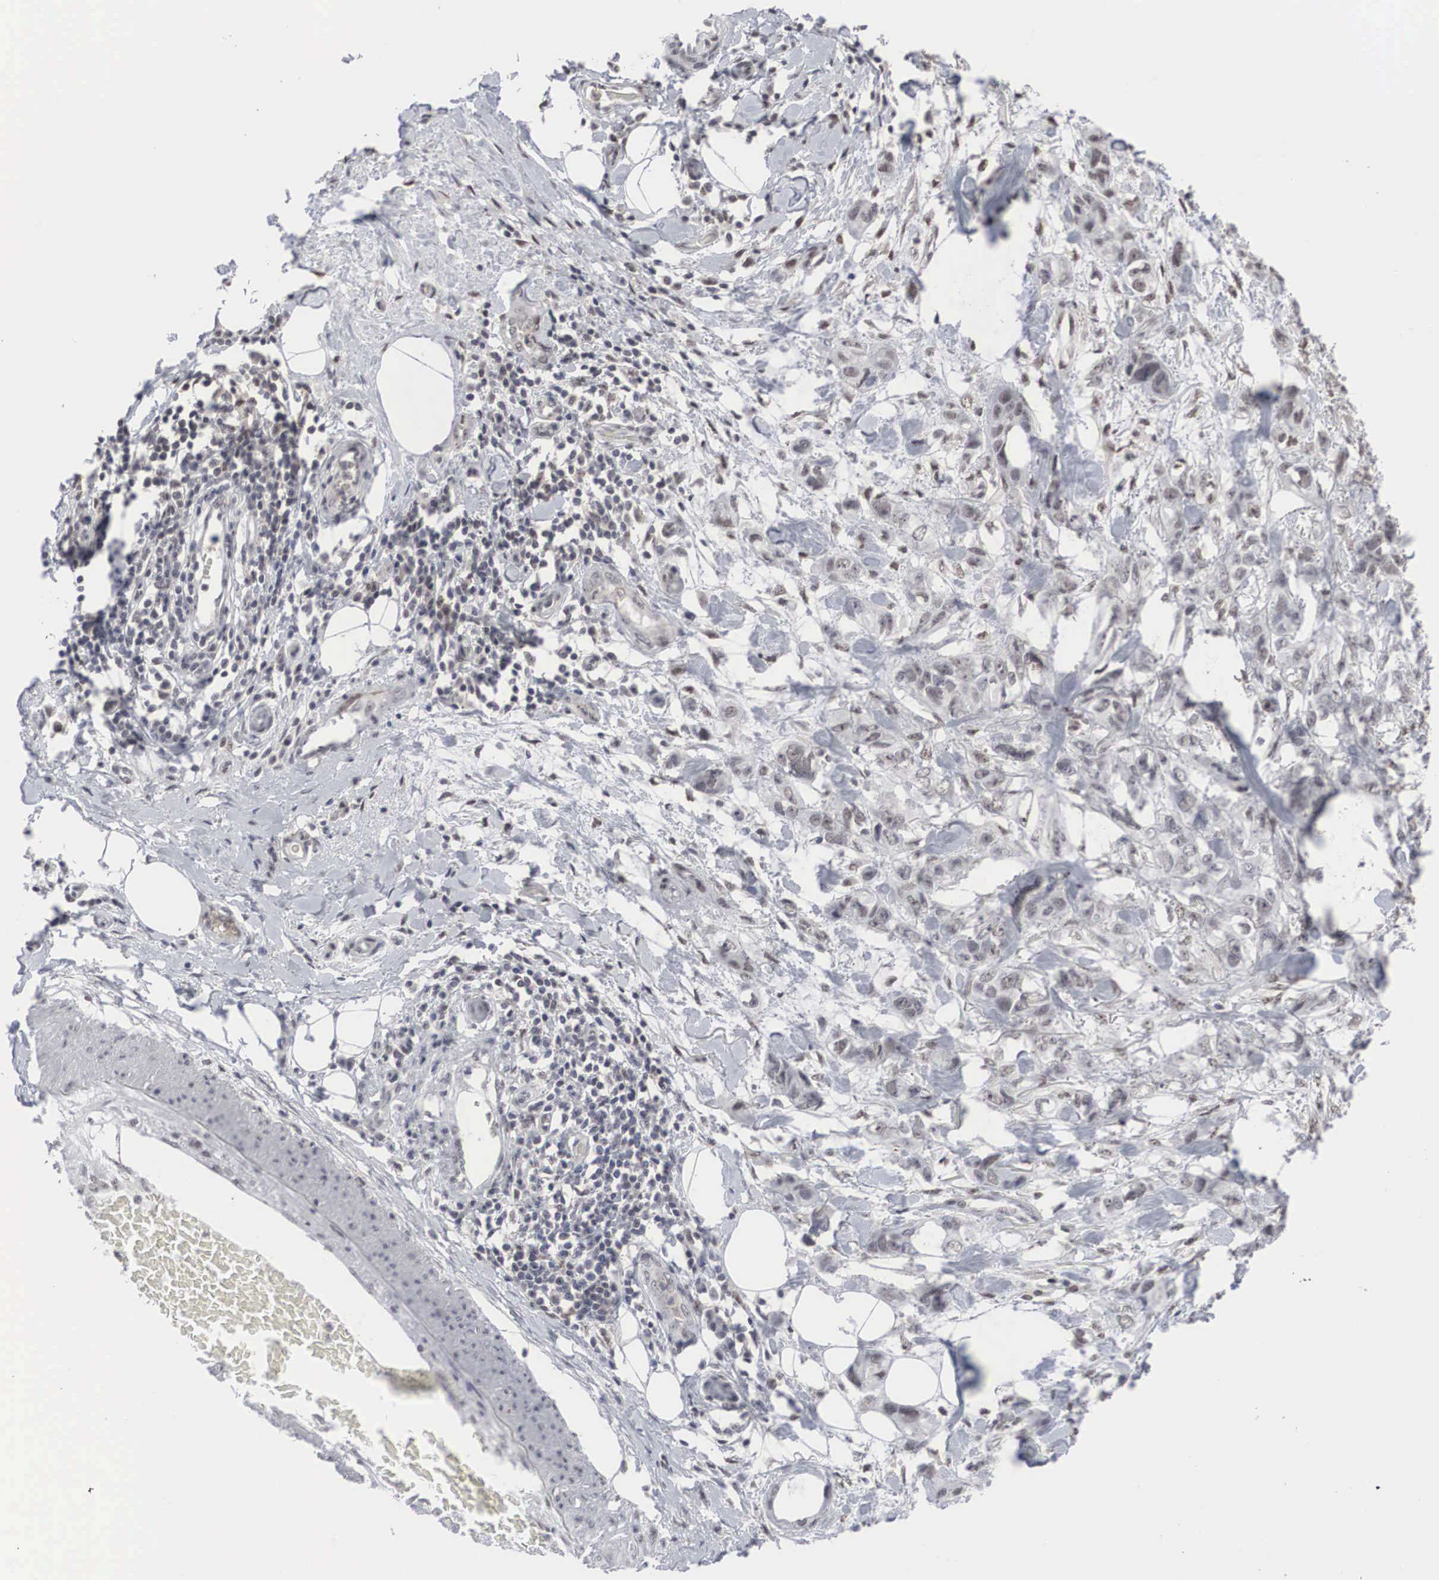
{"staining": {"intensity": "negative", "quantity": "none", "location": "none"}, "tissue": "stomach cancer", "cell_type": "Tumor cells", "image_type": "cancer", "snomed": [{"axis": "morphology", "description": "Adenocarcinoma, NOS"}, {"axis": "topography", "description": "Stomach, upper"}], "caption": "IHC image of human stomach adenocarcinoma stained for a protein (brown), which exhibits no positivity in tumor cells.", "gene": "AUTS2", "patient": {"sex": "male", "age": 47}}